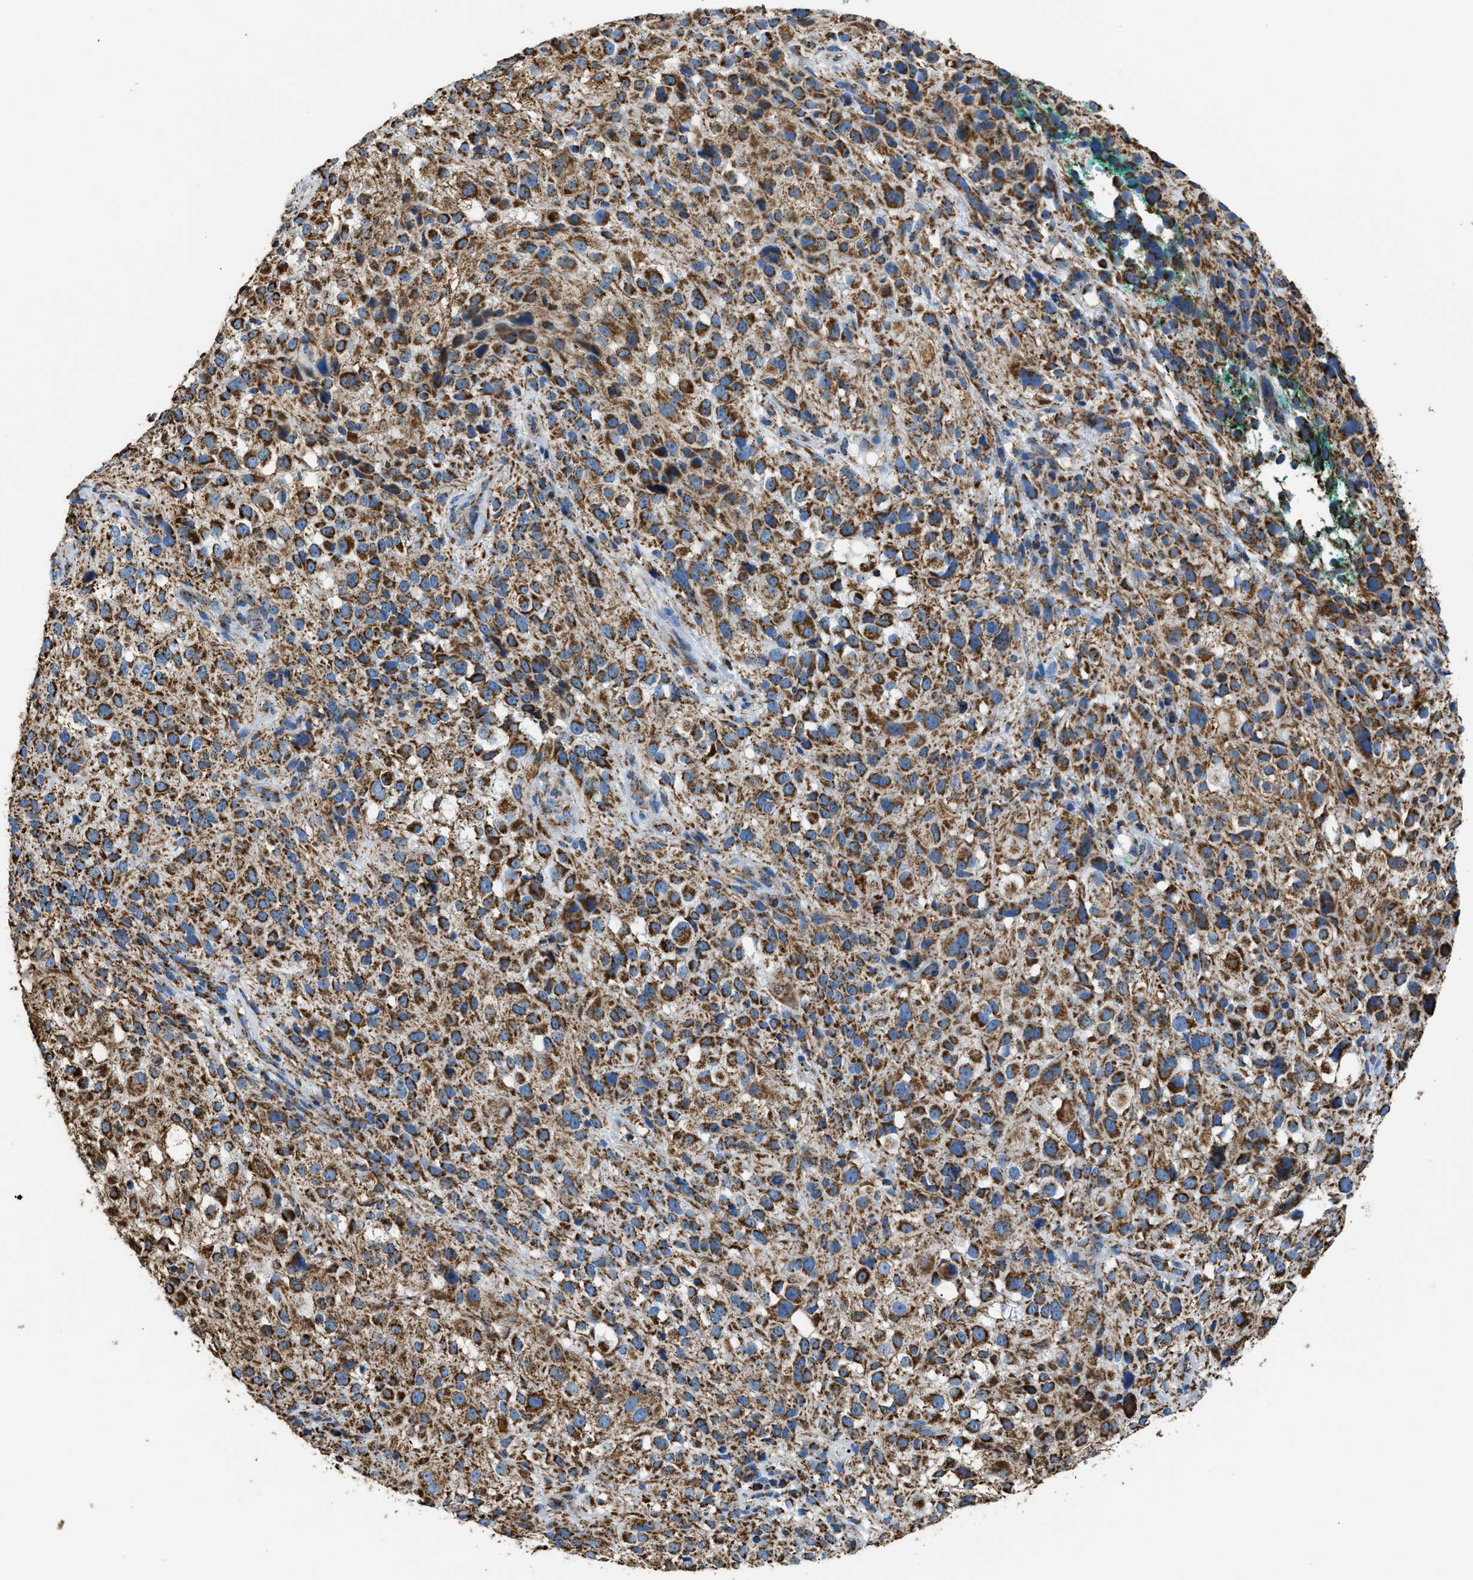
{"staining": {"intensity": "strong", "quantity": ">75%", "location": "cytoplasmic/membranous"}, "tissue": "melanoma", "cell_type": "Tumor cells", "image_type": "cancer", "snomed": [{"axis": "morphology", "description": "Necrosis, NOS"}, {"axis": "morphology", "description": "Malignant melanoma, NOS"}, {"axis": "topography", "description": "Skin"}], "caption": "Immunohistochemical staining of melanoma shows strong cytoplasmic/membranous protein positivity in approximately >75% of tumor cells. (brown staining indicates protein expression, while blue staining denotes nuclei).", "gene": "IRX6", "patient": {"sex": "female", "age": 87}}